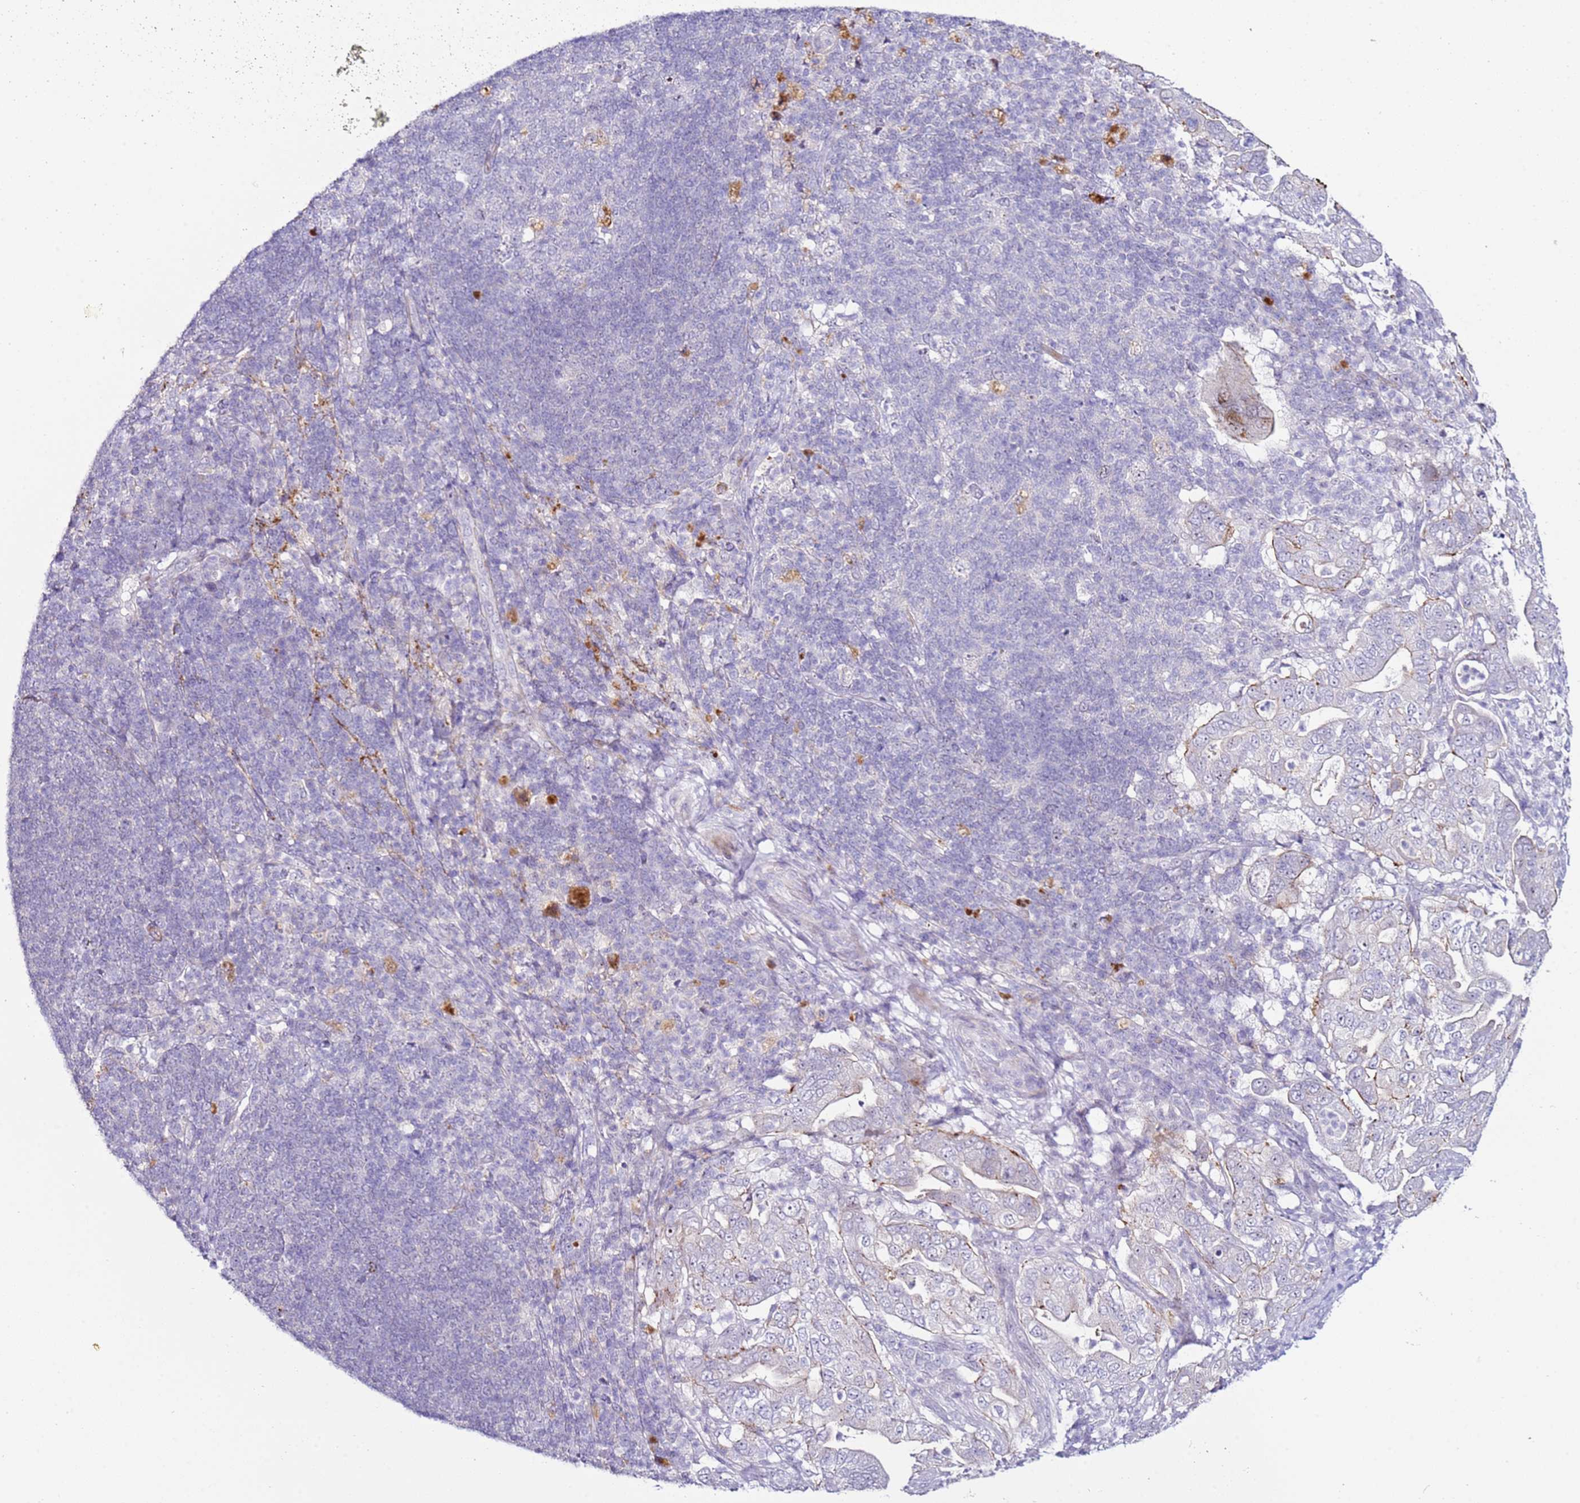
{"staining": {"intensity": "negative", "quantity": "none", "location": "none"}, "tissue": "pancreatic cancer", "cell_type": "Tumor cells", "image_type": "cancer", "snomed": [{"axis": "morphology", "description": "Normal tissue, NOS"}, {"axis": "morphology", "description": "Adenocarcinoma, NOS"}, {"axis": "topography", "description": "Lymph node"}, {"axis": "topography", "description": "Pancreas"}], "caption": "This is a image of immunohistochemistry staining of pancreatic cancer (adenocarcinoma), which shows no staining in tumor cells. Nuclei are stained in blue.", "gene": "HGD", "patient": {"sex": "female", "age": 67}}